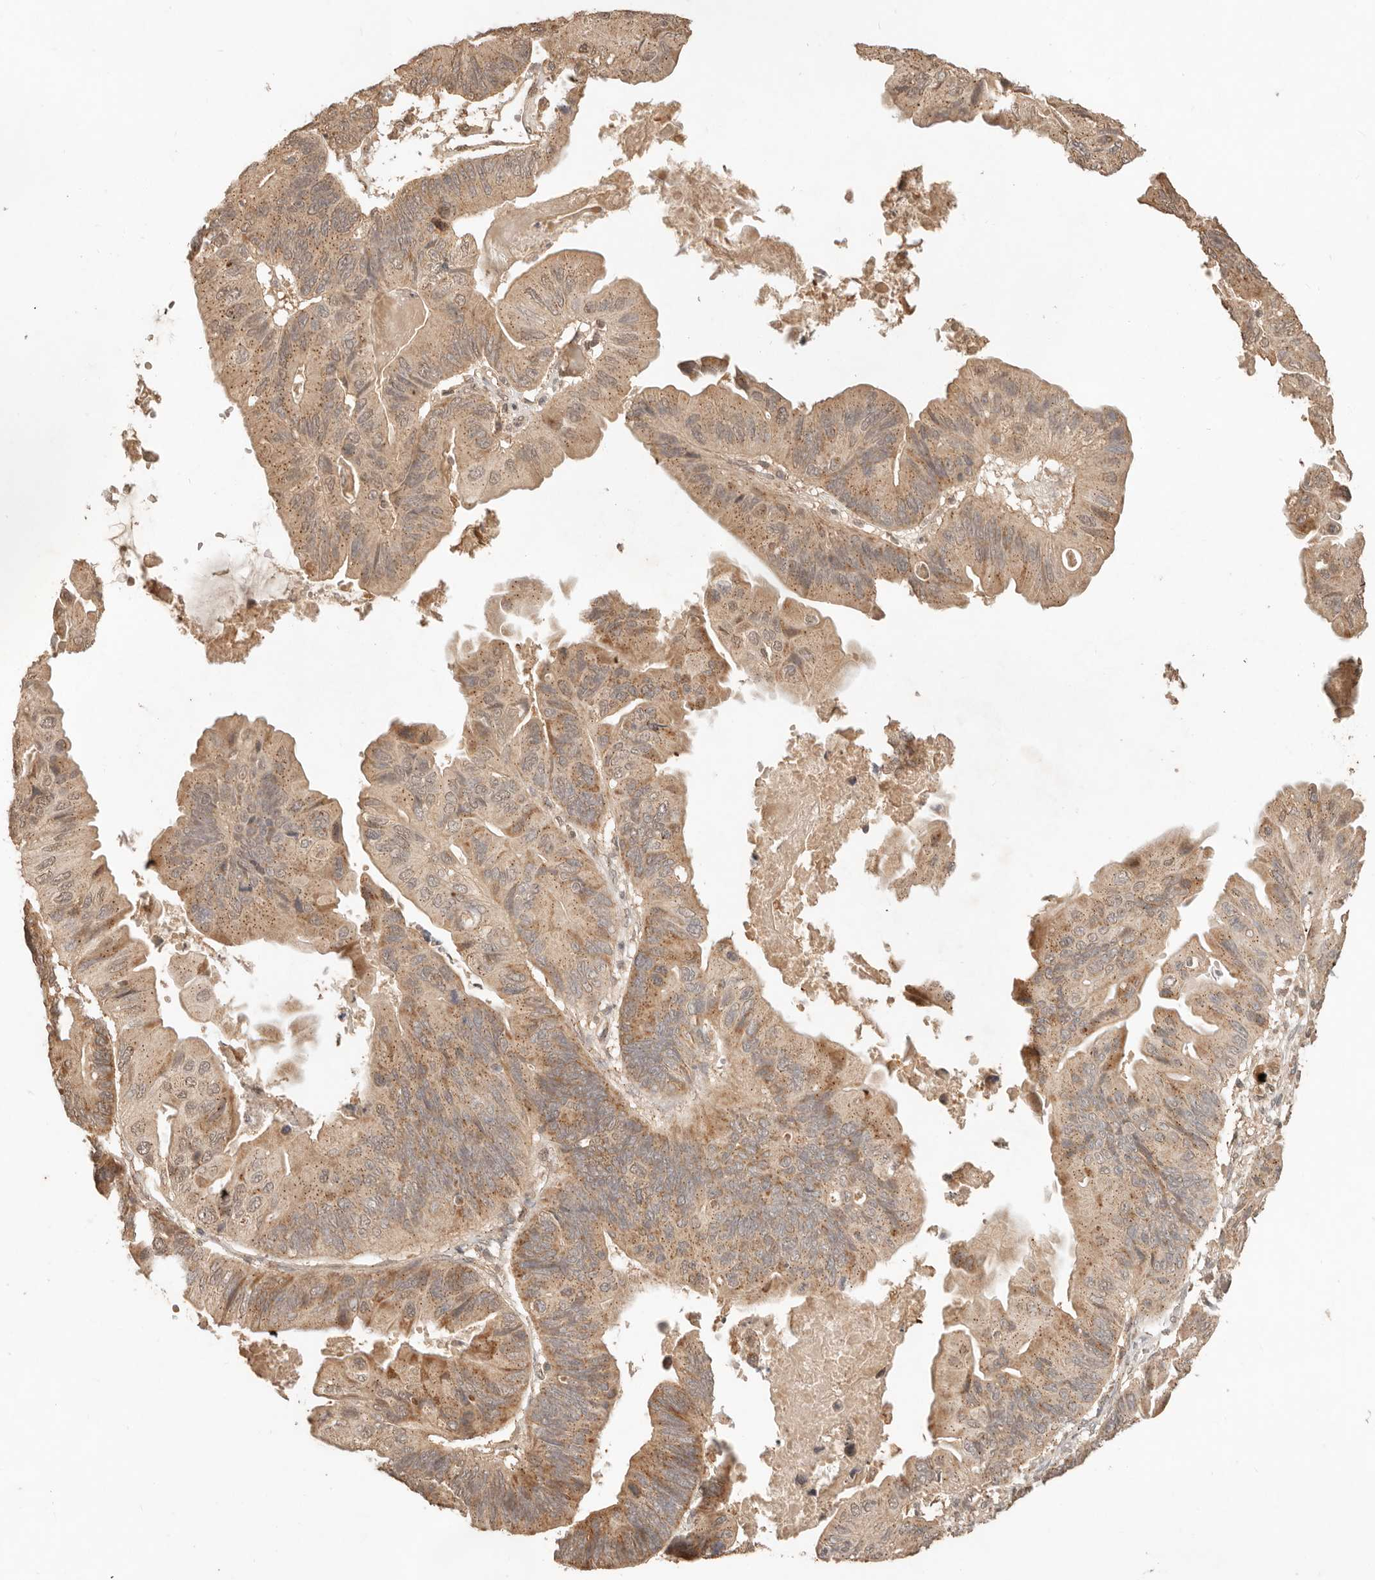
{"staining": {"intensity": "moderate", "quantity": ">75%", "location": "cytoplasmic/membranous"}, "tissue": "ovarian cancer", "cell_type": "Tumor cells", "image_type": "cancer", "snomed": [{"axis": "morphology", "description": "Cystadenocarcinoma, mucinous, NOS"}, {"axis": "topography", "description": "Ovary"}], "caption": "Immunohistochemistry of mucinous cystadenocarcinoma (ovarian) demonstrates medium levels of moderate cytoplasmic/membranous expression in approximately >75% of tumor cells.", "gene": "LMO4", "patient": {"sex": "female", "age": 61}}